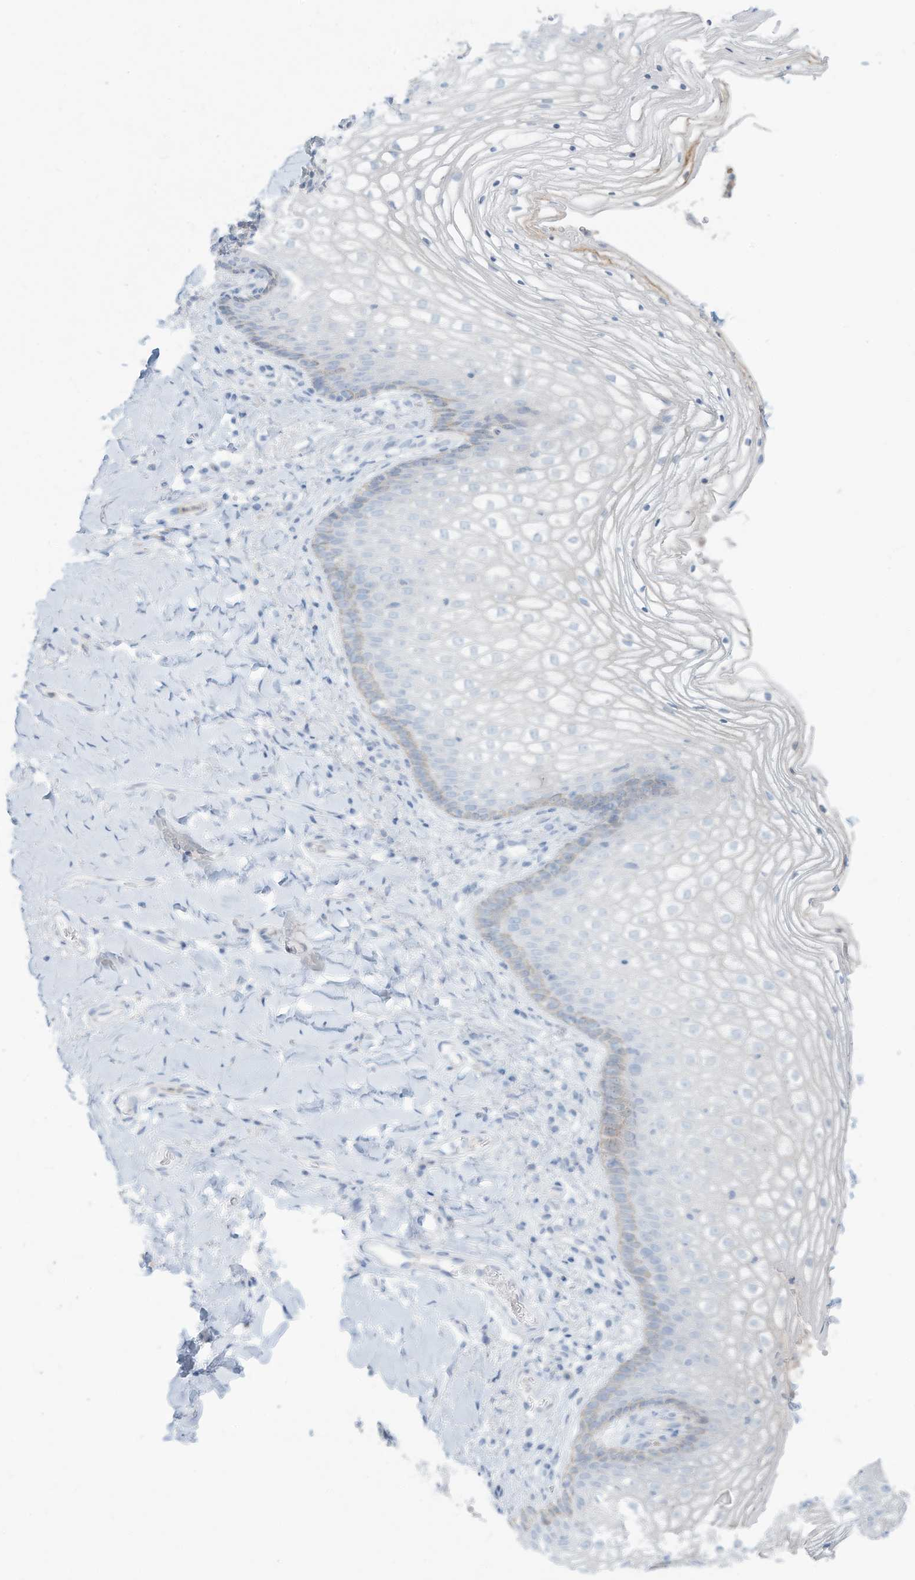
{"staining": {"intensity": "weak", "quantity": "<25%", "location": "cytoplasmic/membranous"}, "tissue": "vagina", "cell_type": "Squamous epithelial cells", "image_type": "normal", "snomed": [{"axis": "morphology", "description": "Normal tissue, NOS"}, {"axis": "topography", "description": "Vagina"}], "caption": "A high-resolution image shows IHC staining of benign vagina, which reveals no significant positivity in squamous epithelial cells. (Brightfield microscopy of DAB immunohistochemistry (IHC) at high magnification).", "gene": "ERI2", "patient": {"sex": "female", "age": 60}}